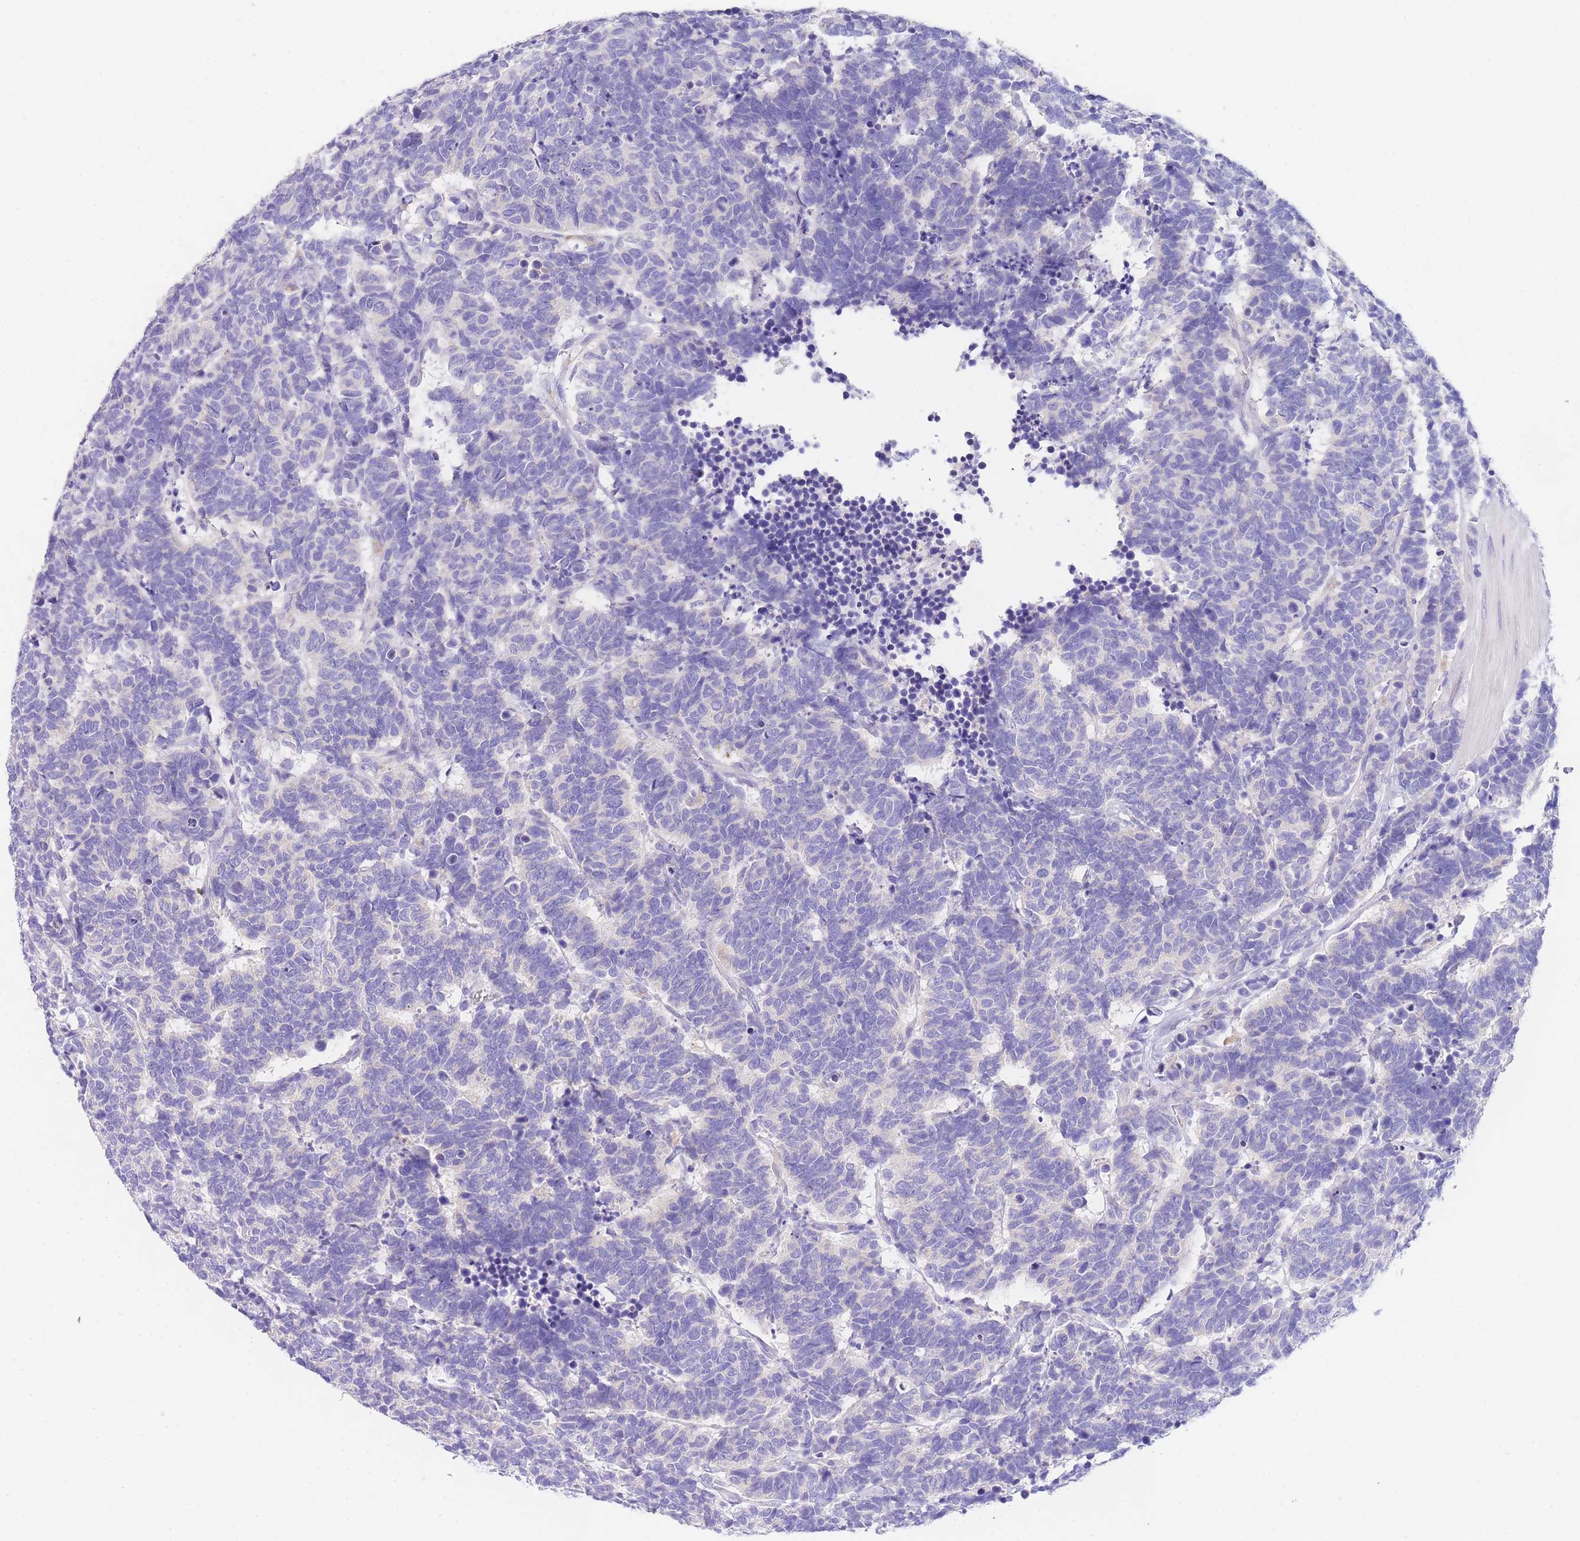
{"staining": {"intensity": "negative", "quantity": "none", "location": "none"}, "tissue": "carcinoid", "cell_type": "Tumor cells", "image_type": "cancer", "snomed": [{"axis": "morphology", "description": "Carcinoma, NOS"}, {"axis": "morphology", "description": "Carcinoid, malignant, NOS"}, {"axis": "topography", "description": "Urinary bladder"}], "caption": "This is an IHC micrograph of carcinoid (malignant). There is no positivity in tumor cells.", "gene": "EPN2", "patient": {"sex": "male", "age": 57}}